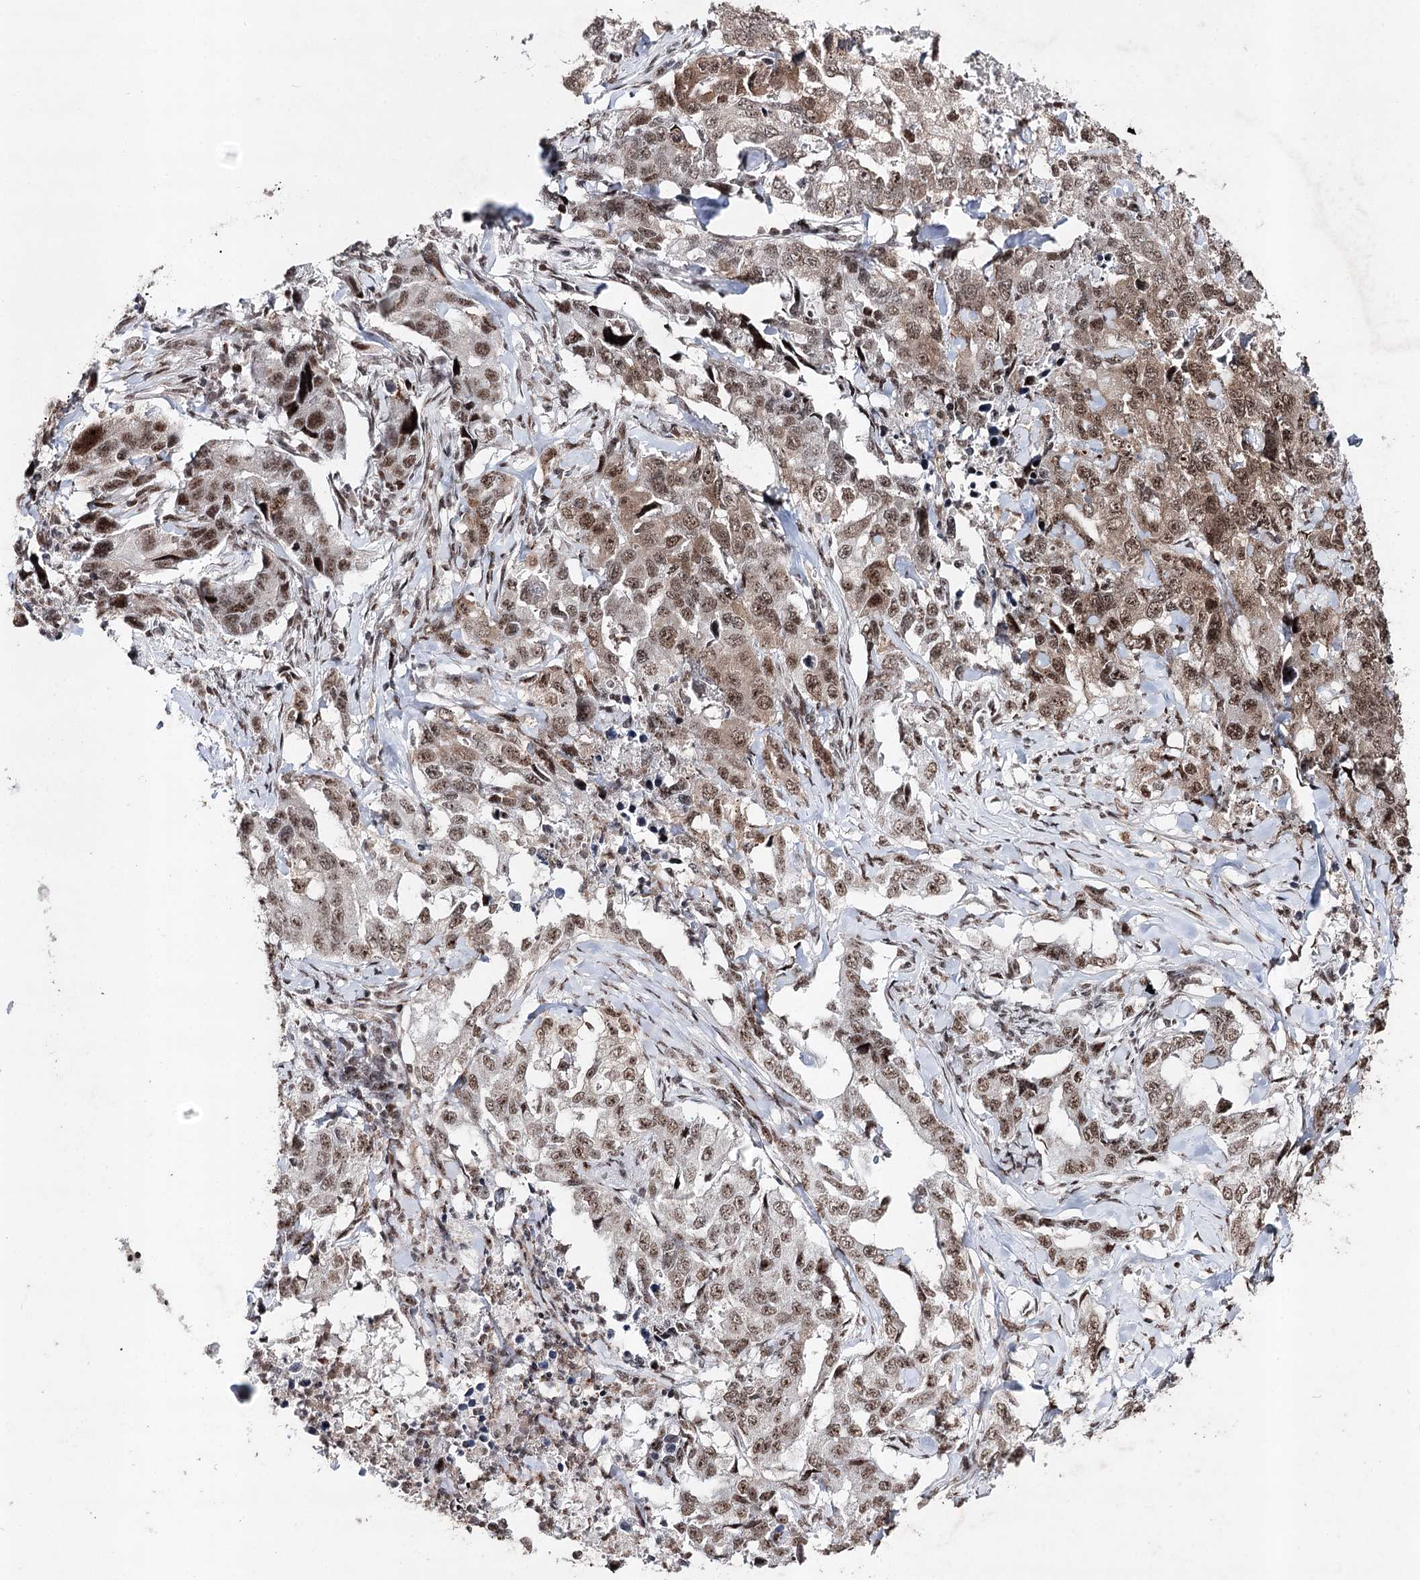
{"staining": {"intensity": "moderate", "quantity": ">75%", "location": "cytoplasmic/membranous,nuclear"}, "tissue": "lung cancer", "cell_type": "Tumor cells", "image_type": "cancer", "snomed": [{"axis": "morphology", "description": "Adenocarcinoma, NOS"}, {"axis": "topography", "description": "Lung"}], "caption": "Lung cancer tissue reveals moderate cytoplasmic/membranous and nuclear positivity in approximately >75% of tumor cells (brown staining indicates protein expression, while blue staining denotes nuclei).", "gene": "PDCD4", "patient": {"sex": "female", "age": 51}}